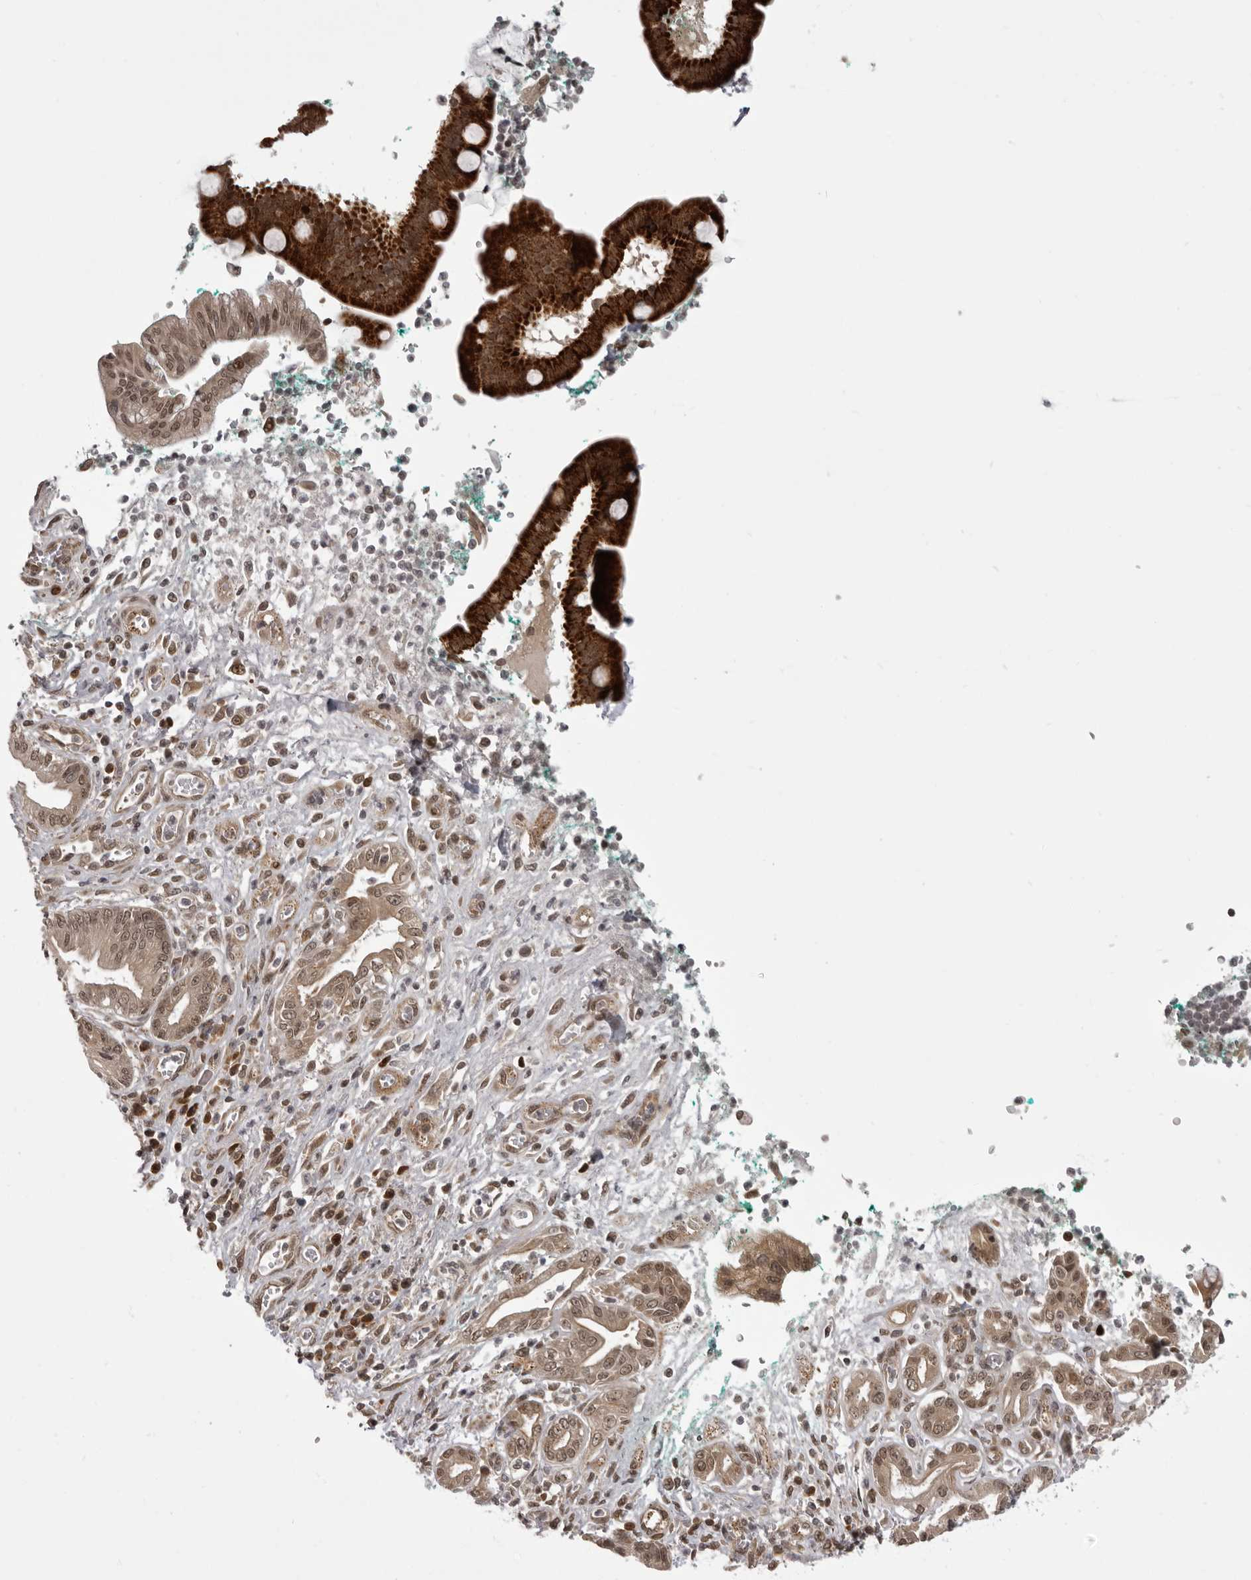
{"staining": {"intensity": "moderate", "quantity": ">75%", "location": "cytoplasmic/membranous,nuclear"}, "tissue": "pancreatic cancer", "cell_type": "Tumor cells", "image_type": "cancer", "snomed": [{"axis": "morphology", "description": "Adenocarcinoma, NOS"}, {"axis": "topography", "description": "Pancreas"}], "caption": "Immunohistochemical staining of human adenocarcinoma (pancreatic) shows medium levels of moderate cytoplasmic/membranous and nuclear staining in approximately >75% of tumor cells. (DAB (3,3'-diaminobenzidine) = brown stain, brightfield microscopy at high magnification).", "gene": "C1orf109", "patient": {"sex": "male", "age": 78}}